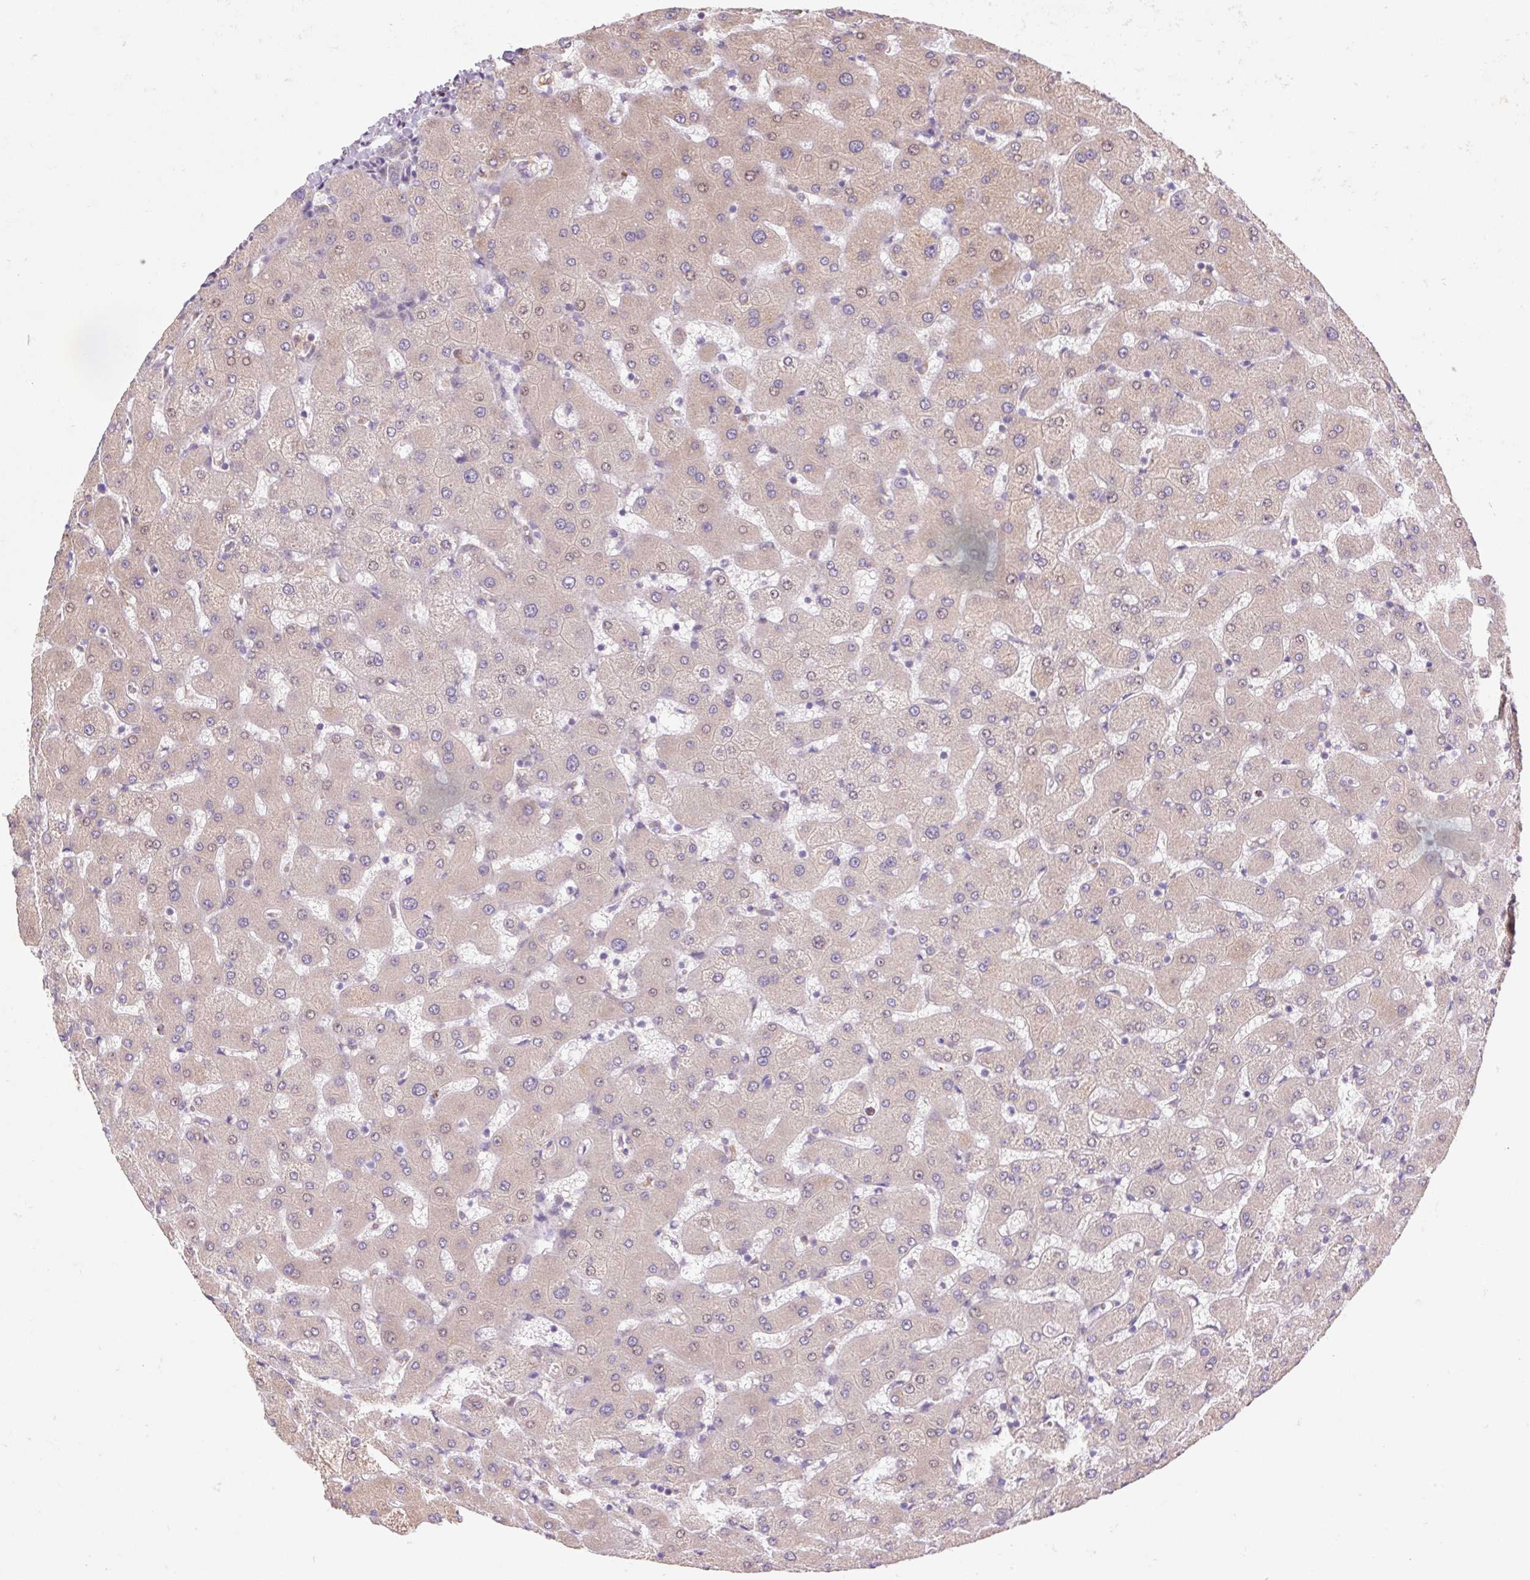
{"staining": {"intensity": "negative", "quantity": "none", "location": "none"}, "tissue": "liver", "cell_type": "Cholangiocytes", "image_type": "normal", "snomed": [{"axis": "morphology", "description": "Normal tissue, NOS"}, {"axis": "topography", "description": "Liver"}], "caption": "Liver was stained to show a protein in brown. There is no significant expression in cholangiocytes. (DAB immunohistochemistry (IHC) with hematoxylin counter stain).", "gene": "KLHL20", "patient": {"sex": "female", "age": 63}}